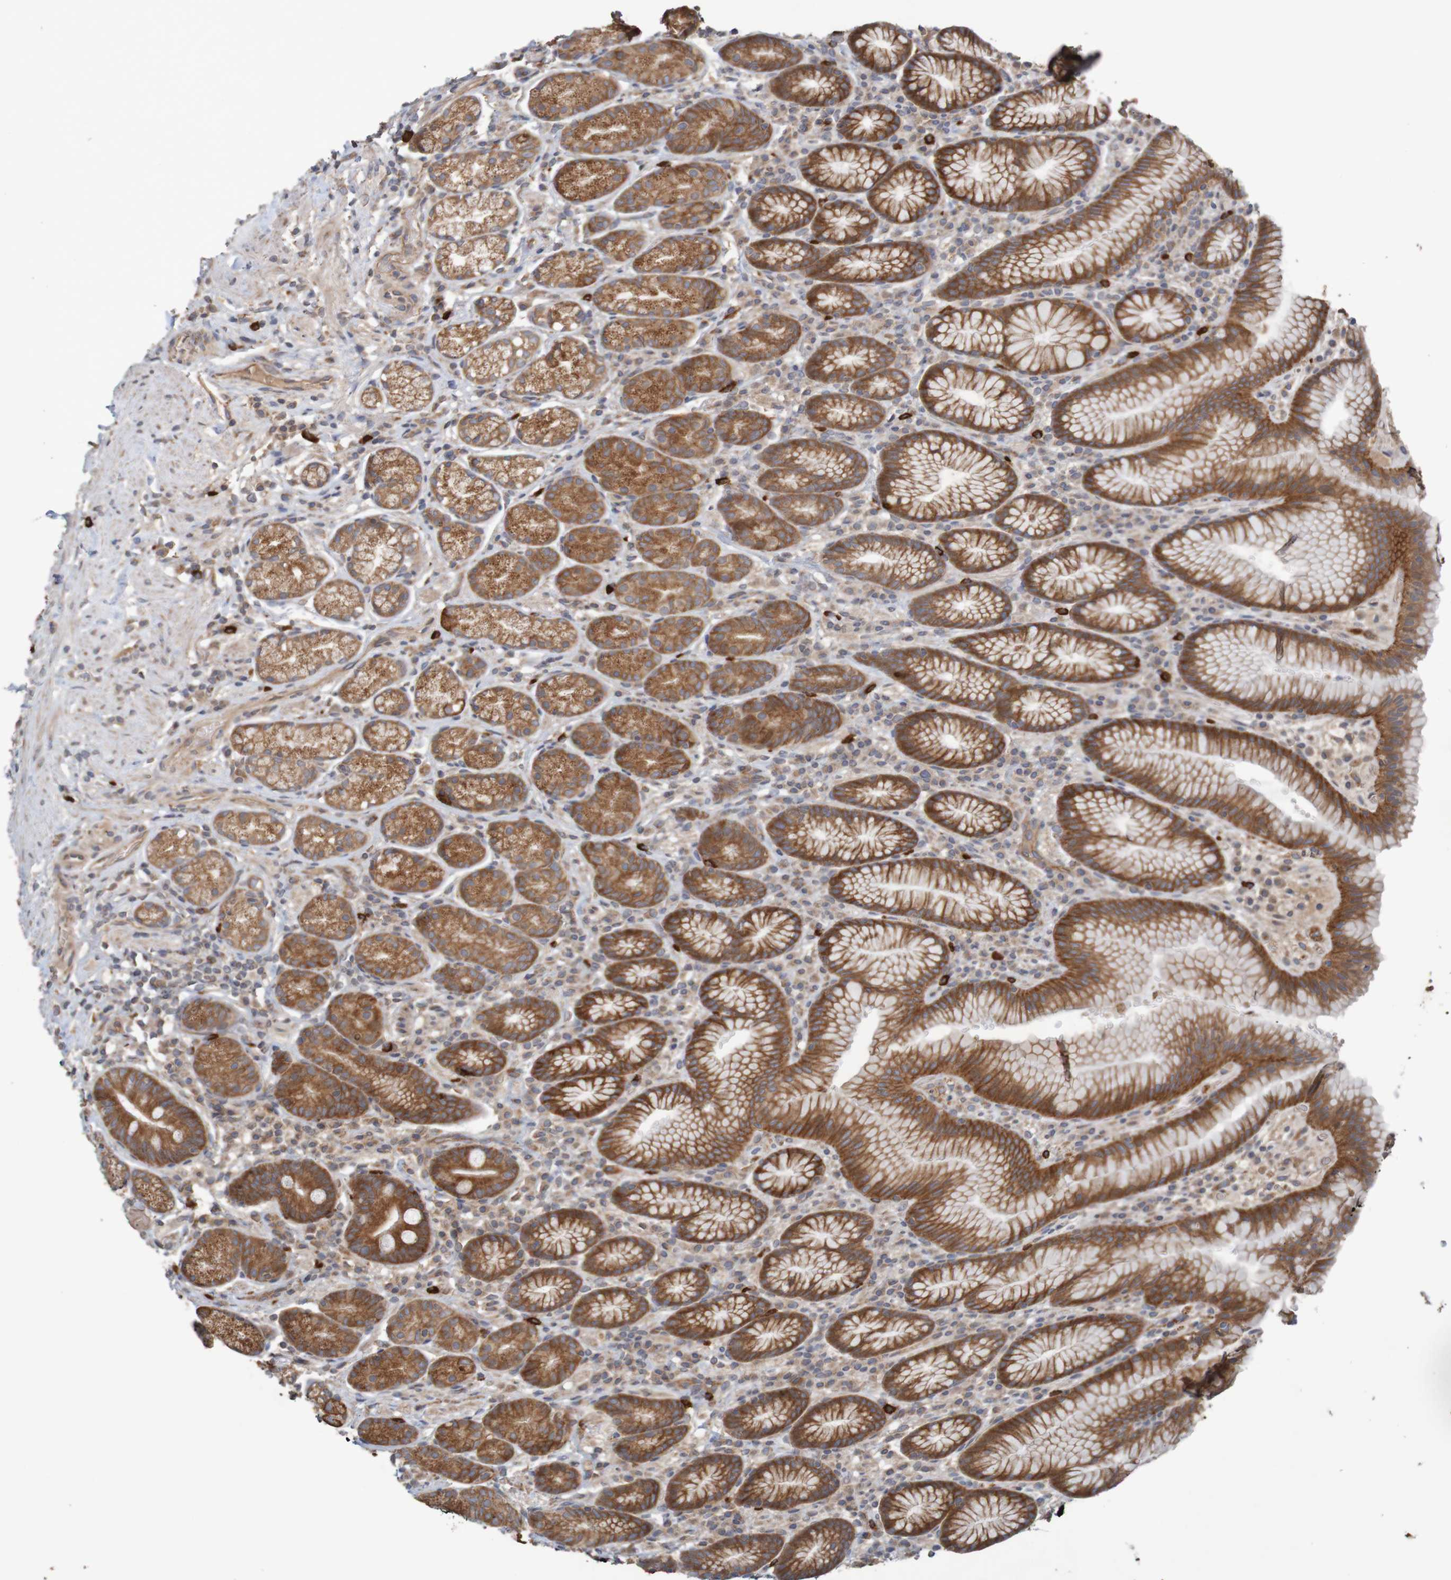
{"staining": {"intensity": "moderate", "quantity": ">75%", "location": "cytoplasmic/membranous"}, "tissue": "stomach", "cell_type": "Glandular cells", "image_type": "normal", "snomed": [{"axis": "morphology", "description": "Normal tissue, NOS"}, {"axis": "topography", "description": "Stomach, lower"}], "caption": "This histopathology image exhibits immunohistochemistry (IHC) staining of benign human stomach, with medium moderate cytoplasmic/membranous positivity in approximately >75% of glandular cells.", "gene": "B3GAT2", "patient": {"sex": "male", "age": 52}}